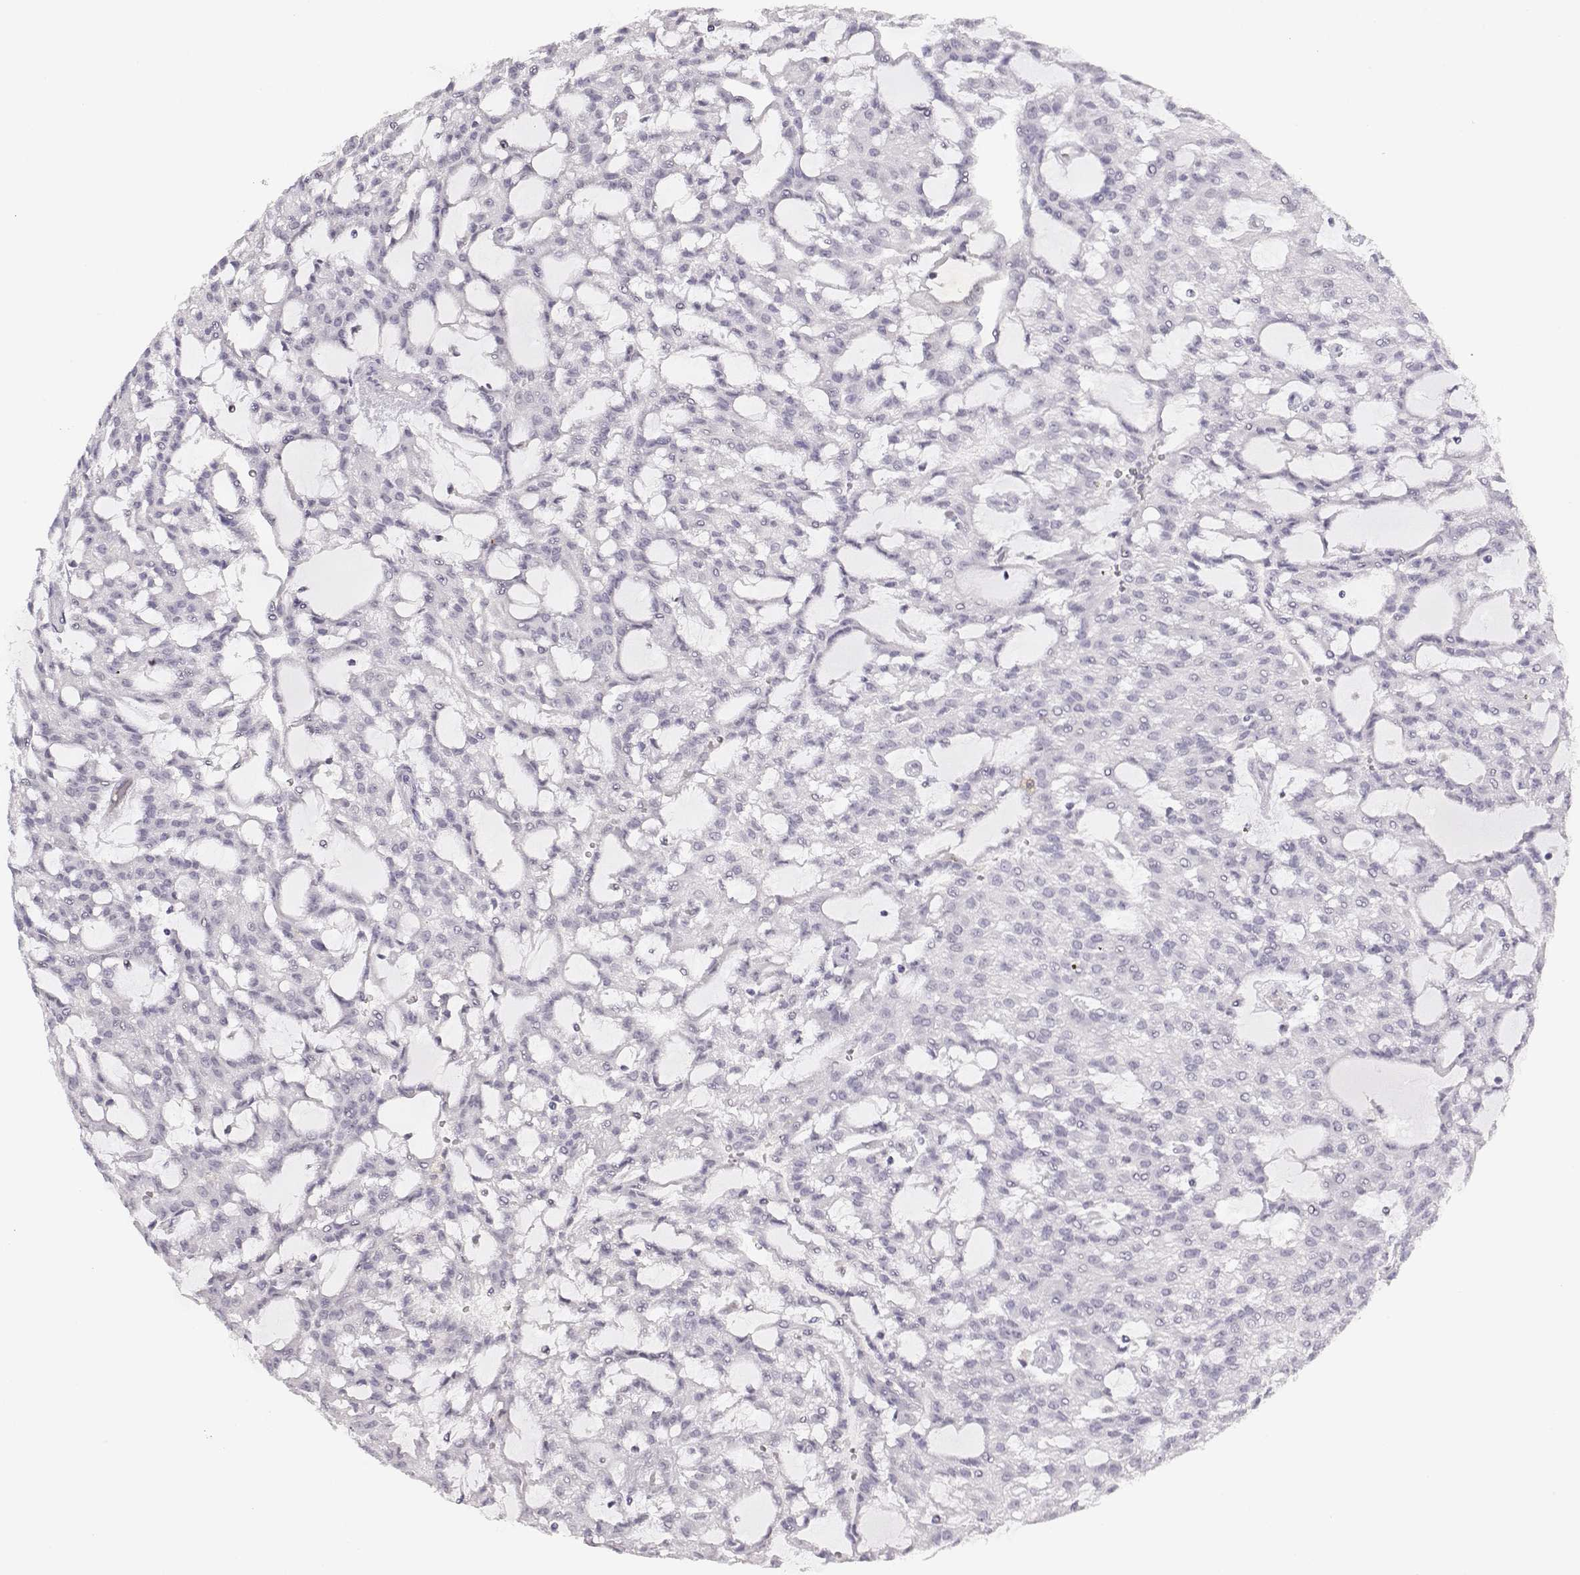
{"staining": {"intensity": "negative", "quantity": "none", "location": "none"}, "tissue": "renal cancer", "cell_type": "Tumor cells", "image_type": "cancer", "snomed": [{"axis": "morphology", "description": "Adenocarcinoma, NOS"}, {"axis": "topography", "description": "Kidney"}], "caption": "Protein analysis of renal adenocarcinoma exhibits no significant positivity in tumor cells.", "gene": "IMPG1", "patient": {"sex": "male", "age": 63}}